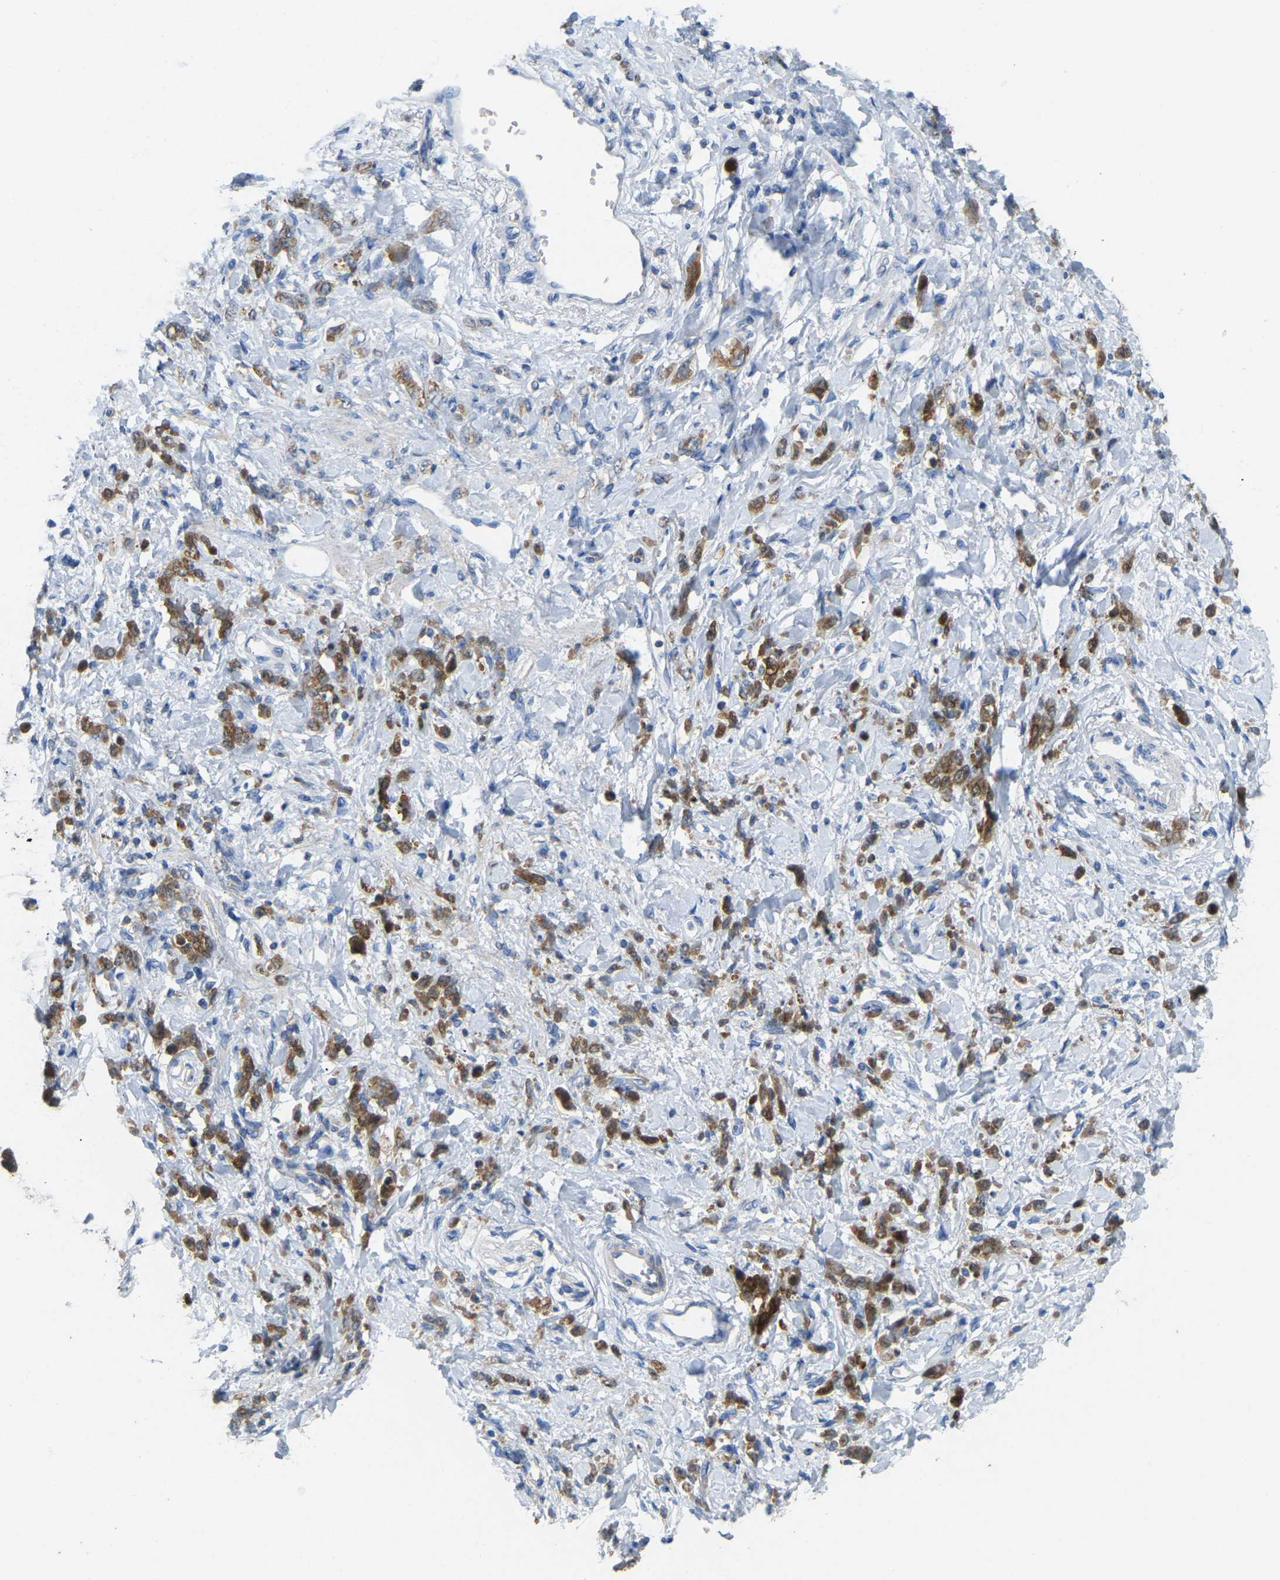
{"staining": {"intensity": "strong", "quantity": ">75%", "location": "cytoplasmic/membranous"}, "tissue": "stomach cancer", "cell_type": "Tumor cells", "image_type": "cancer", "snomed": [{"axis": "morphology", "description": "Normal tissue, NOS"}, {"axis": "morphology", "description": "Adenocarcinoma, NOS"}, {"axis": "topography", "description": "Stomach"}], "caption": "This is an image of IHC staining of stomach cancer, which shows strong expression in the cytoplasmic/membranous of tumor cells.", "gene": "SERPINB5", "patient": {"sex": "male", "age": 82}}